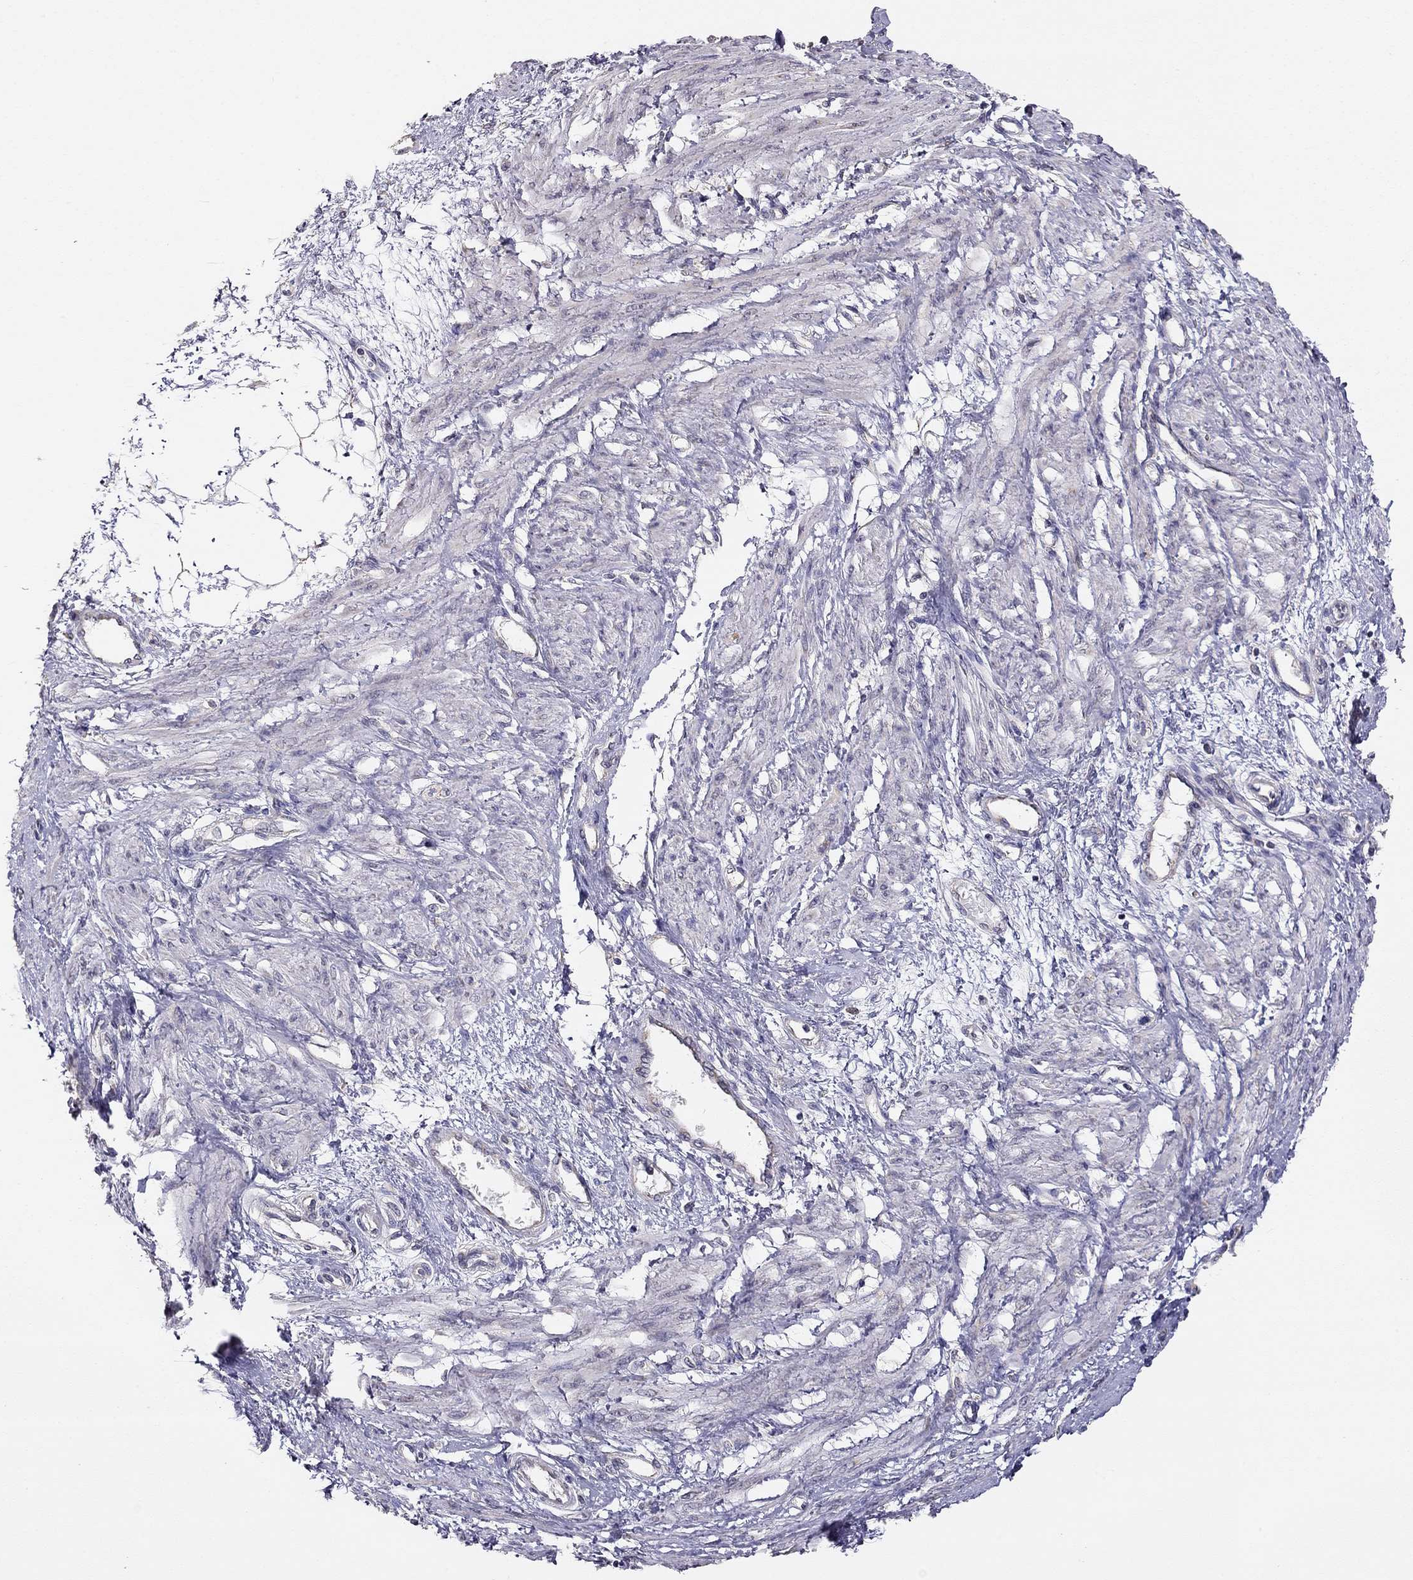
{"staining": {"intensity": "negative", "quantity": "none", "location": "none"}, "tissue": "smooth muscle", "cell_type": "Smooth muscle cells", "image_type": "normal", "snomed": [{"axis": "morphology", "description": "Normal tissue, NOS"}, {"axis": "topography", "description": "Smooth muscle"}, {"axis": "topography", "description": "Uterus"}], "caption": "This is an immunohistochemistry histopathology image of benign human smooth muscle. There is no staining in smooth muscle cells.", "gene": "LRIT3", "patient": {"sex": "female", "age": 39}}